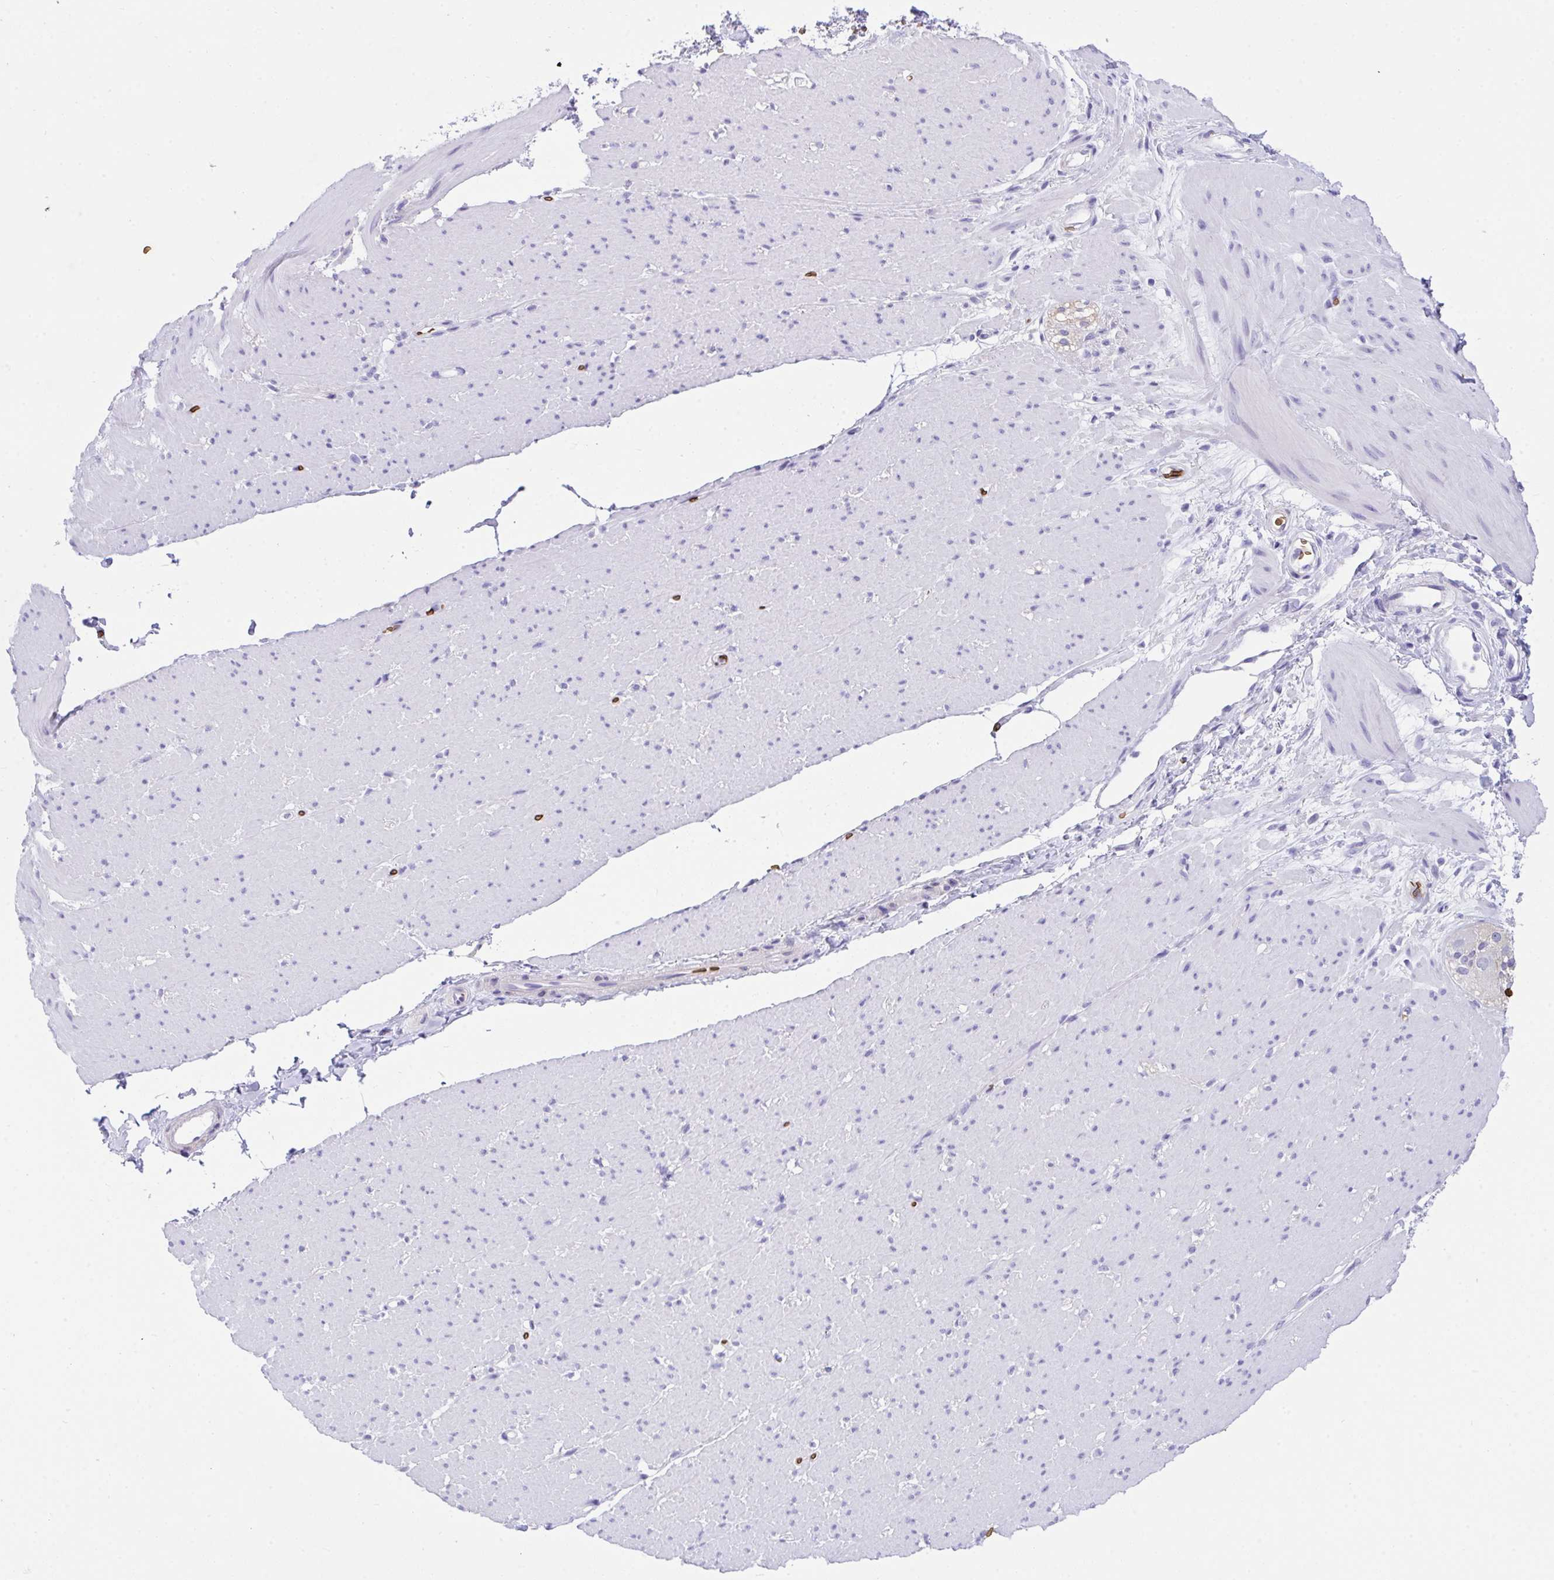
{"staining": {"intensity": "negative", "quantity": "none", "location": "none"}, "tissue": "smooth muscle", "cell_type": "Smooth muscle cells", "image_type": "normal", "snomed": [{"axis": "morphology", "description": "Normal tissue, NOS"}, {"axis": "topography", "description": "Smooth muscle"}, {"axis": "topography", "description": "Rectum"}], "caption": "Human smooth muscle stained for a protein using IHC reveals no staining in smooth muscle cells.", "gene": "ANK1", "patient": {"sex": "male", "age": 53}}